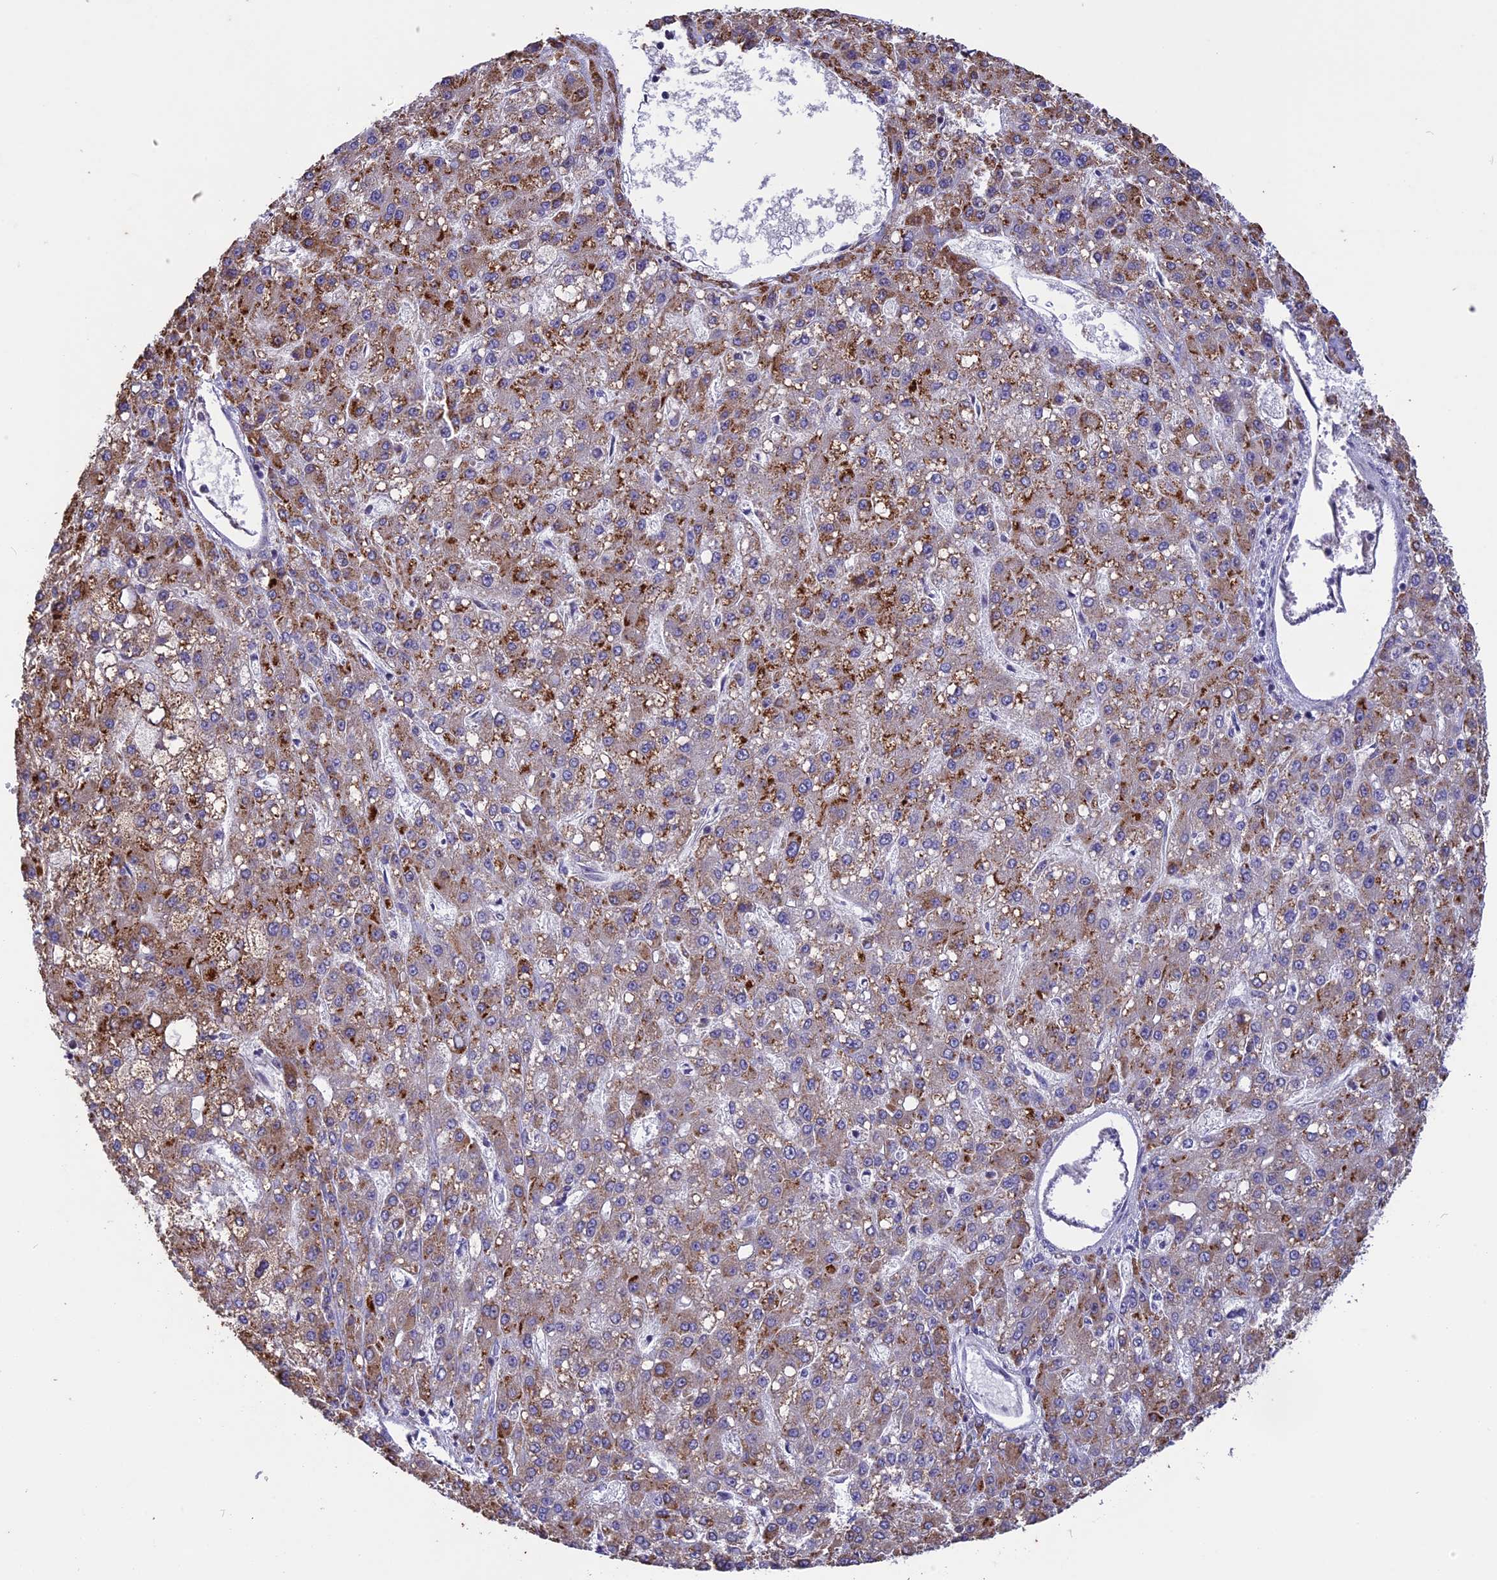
{"staining": {"intensity": "moderate", "quantity": "25%-75%", "location": "cytoplasmic/membranous"}, "tissue": "liver cancer", "cell_type": "Tumor cells", "image_type": "cancer", "snomed": [{"axis": "morphology", "description": "Carcinoma, Hepatocellular, NOS"}, {"axis": "topography", "description": "Liver"}], "caption": "A brown stain labels moderate cytoplasmic/membranous expression of a protein in hepatocellular carcinoma (liver) tumor cells.", "gene": "DMRTA2", "patient": {"sex": "male", "age": 67}}